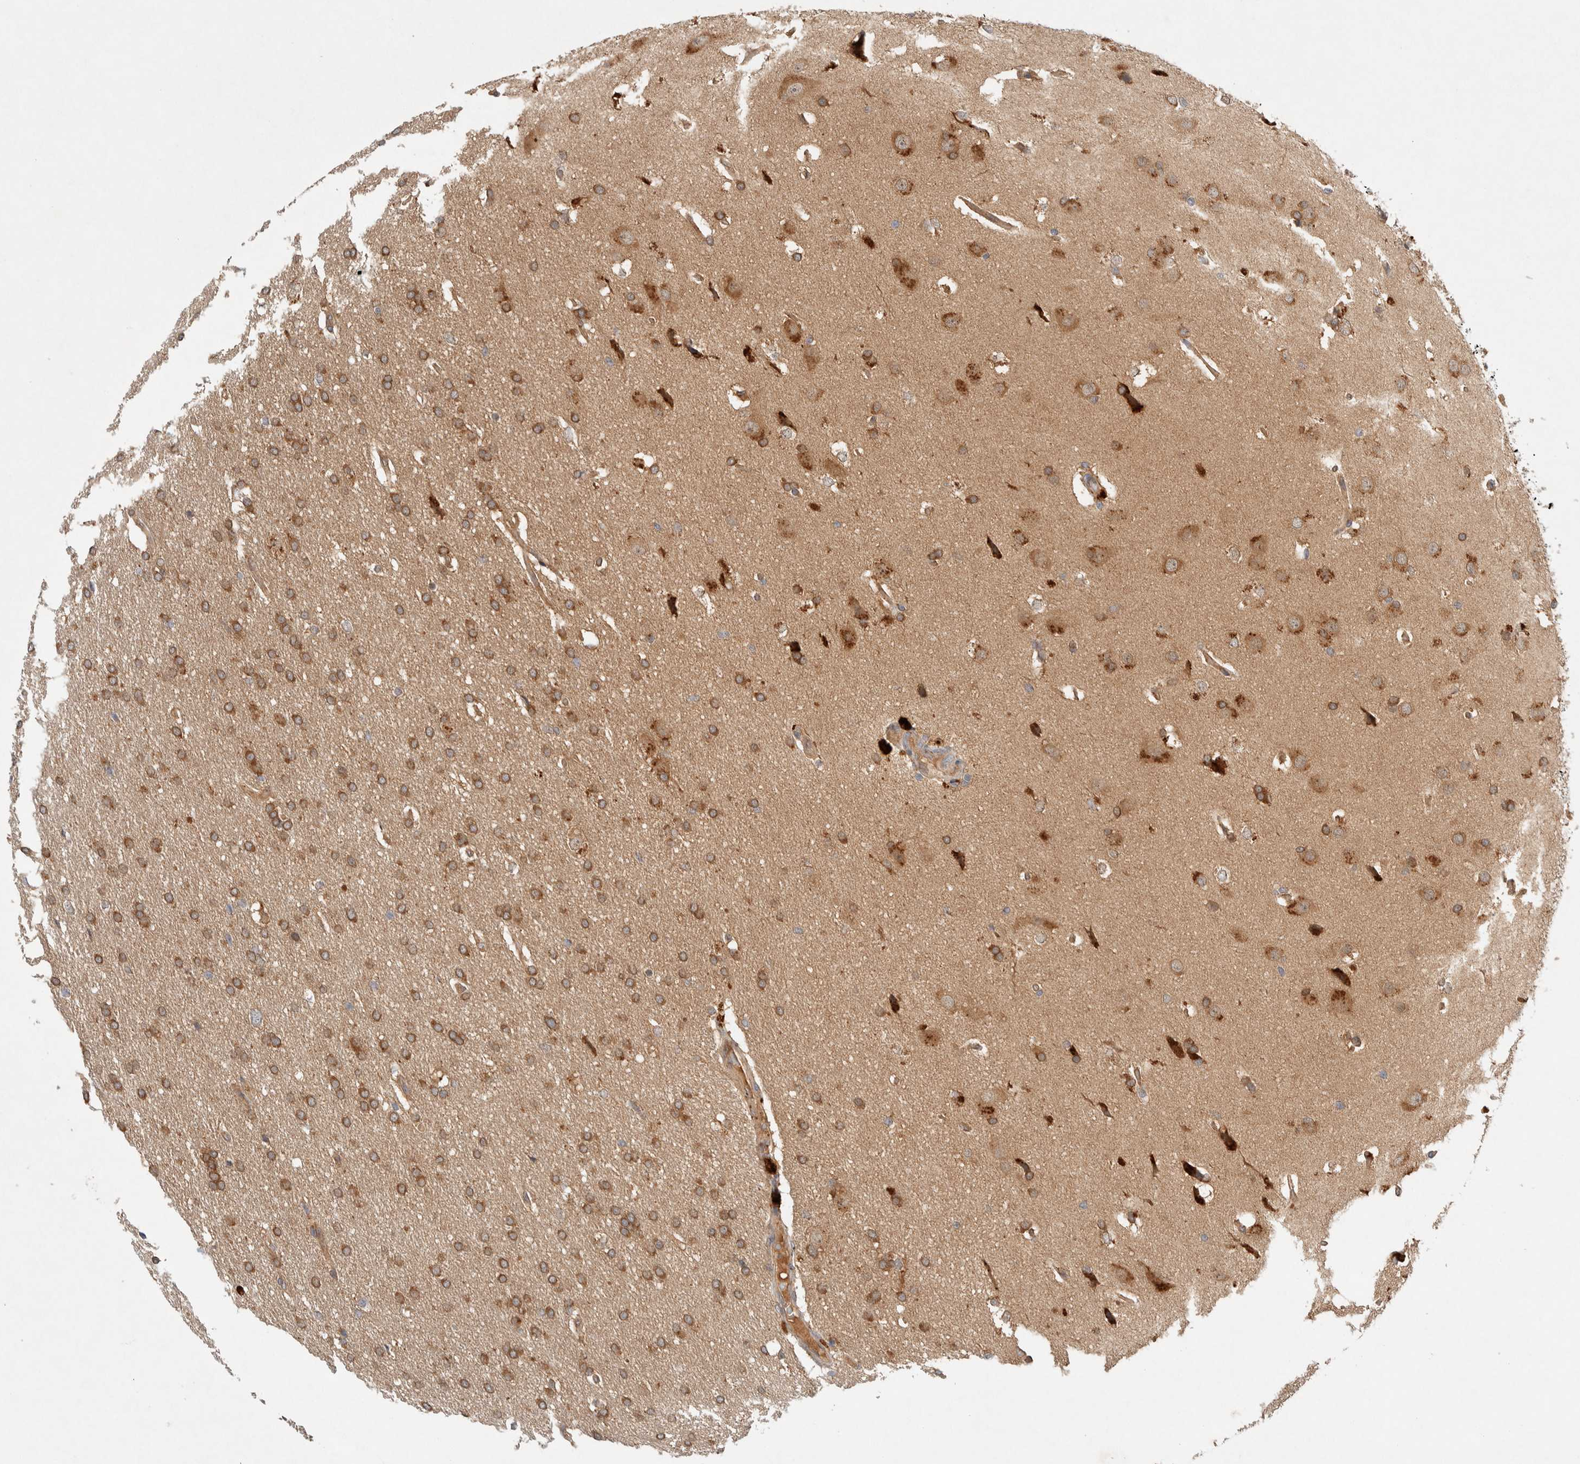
{"staining": {"intensity": "moderate", "quantity": ">75%", "location": "cytoplasmic/membranous"}, "tissue": "glioma", "cell_type": "Tumor cells", "image_type": "cancer", "snomed": [{"axis": "morphology", "description": "Glioma, malignant, Low grade"}, {"axis": "topography", "description": "Brain"}], "caption": "Glioma stained with DAB (3,3'-diaminobenzidine) IHC reveals medium levels of moderate cytoplasmic/membranous expression in approximately >75% of tumor cells. The staining was performed using DAB to visualize the protein expression in brown, while the nuclei were stained in blue with hematoxylin (Magnification: 20x).", "gene": "PXK", "patient": {"sex": "female", "age": 37}}